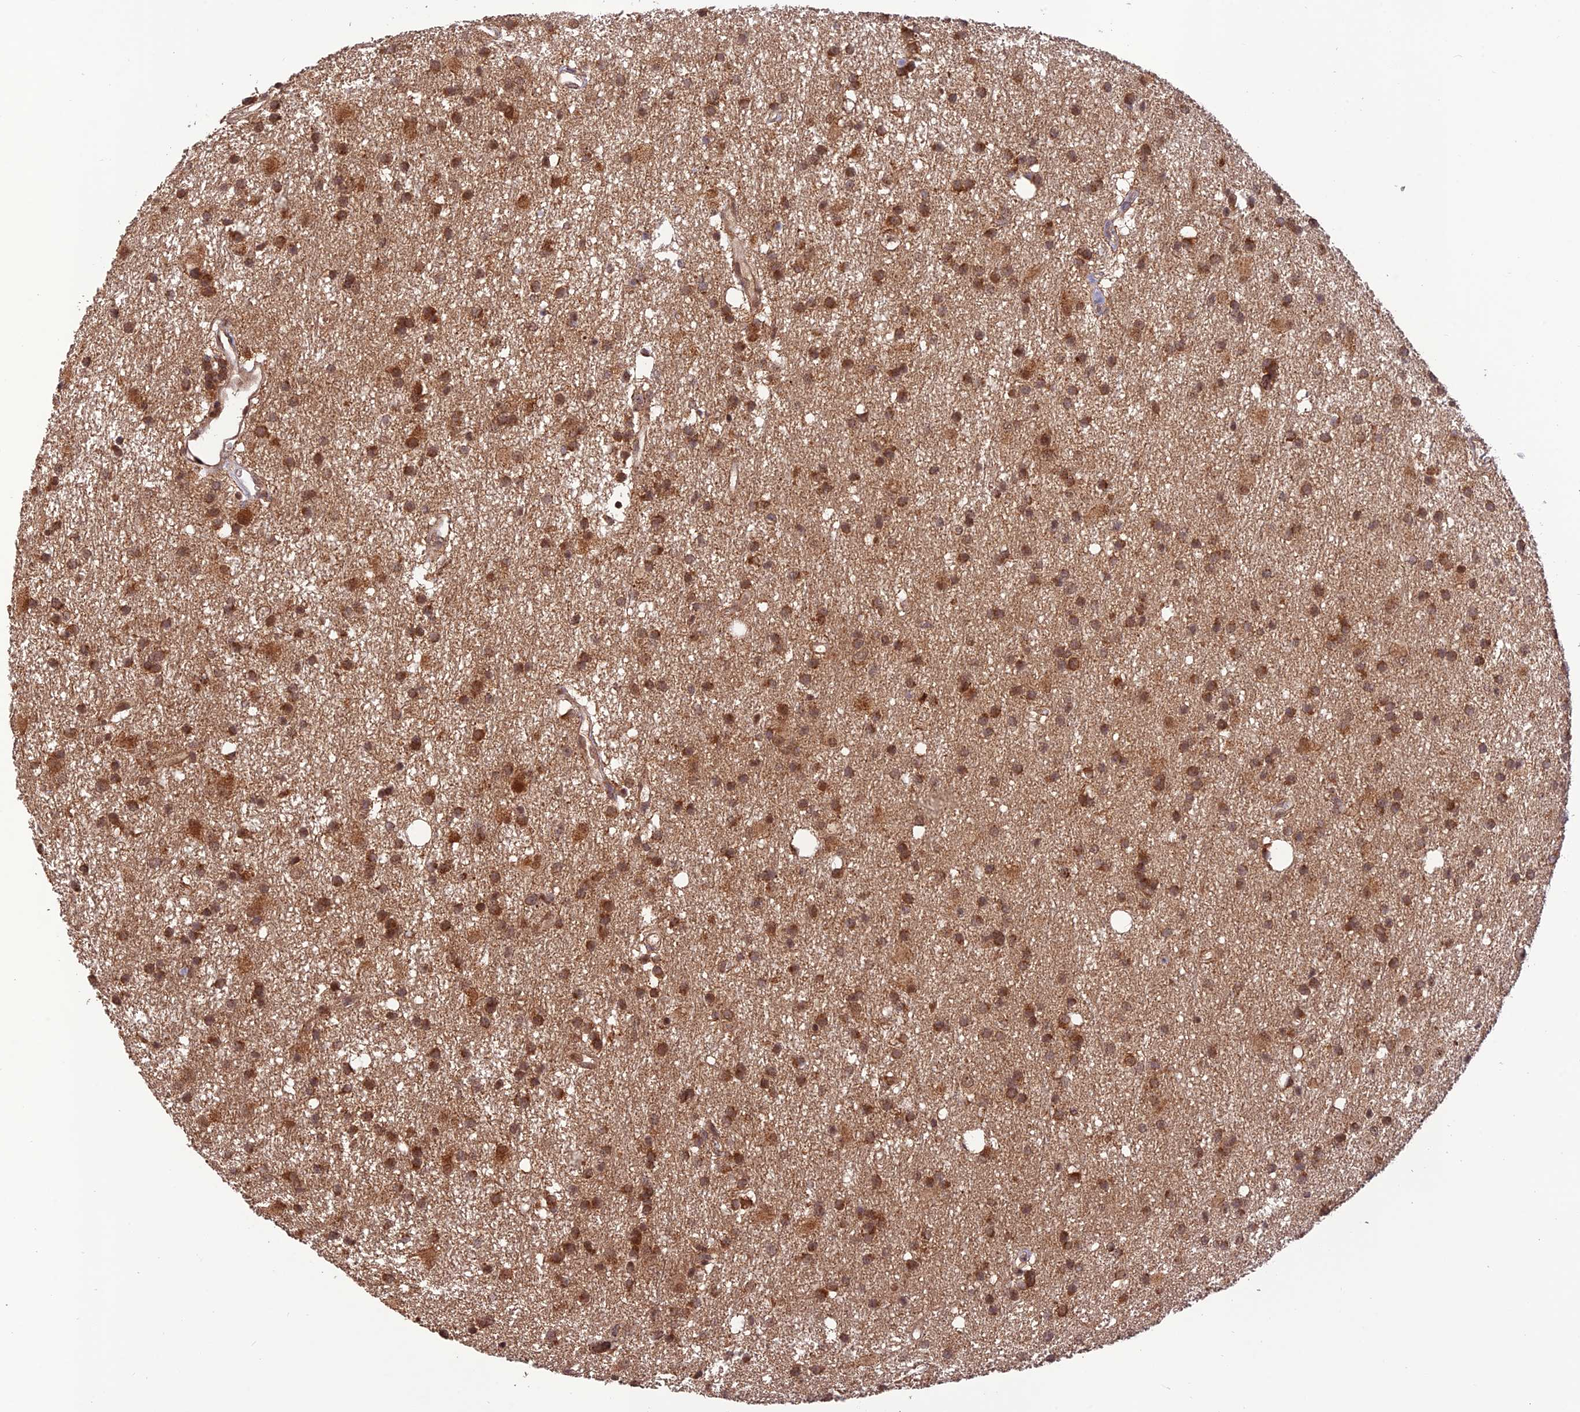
{"staining": {"intensity": "moderate", "quantity": ">75%", "location": "cytoplasmic/membranous,nuclear"}, "tissue": "glioma", "cell_type": "Tumor cells", "image_type": "cancer", "snomed": [{"axis": "morphology", "description": "Glioma, malignant, High grade"}, {"axis": "topography", "description": "Brain"}], "caption": "High-power microscopy captured an immunohistochemistry photomicrograph of malignant high-grade glioma, revealing moderate cytoplasmic/membranous and nuclear positivity in approximately >75% of tumor cells. Using DAB (brown) and hematoxylin (blue) stains, captured at high magnification using brightfield microscopy.", "gene": "REV1", "patient": {"sex": "male", "age": 77}}